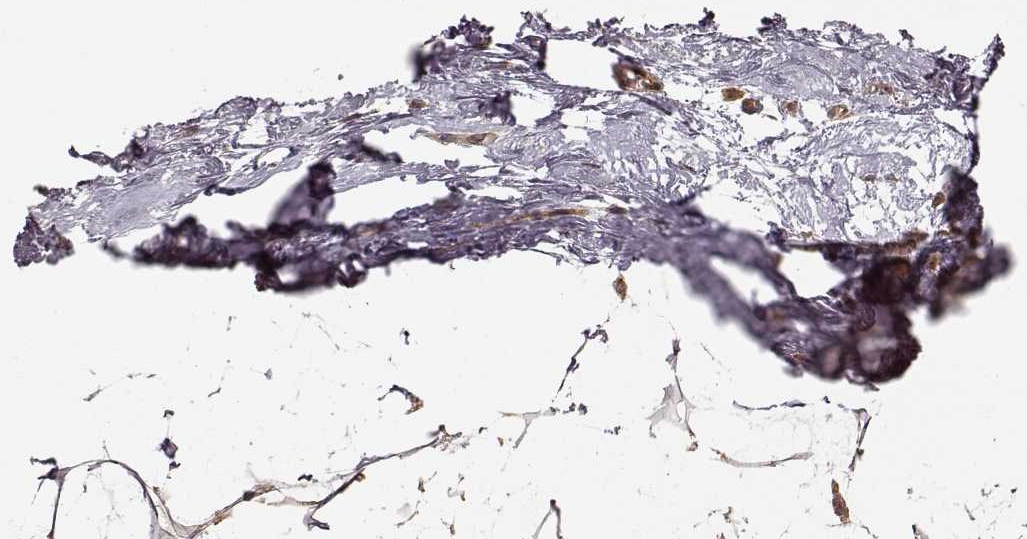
{"staining": {"intensity": "weak", "quantity": ">75%", "location": "cytoplasmic/membranous"}, "tissue": "breast", "cell_type": "Adipocytes", "image_type": "normal", "snomed": [{"axis": "morphology", "description": "Normal tissue, NOS"}, {"axis": "topography", "description": "Breast"}], "caption": "Weak cytoplasmic/membranous staining for a protein is identified in about >75% of adipocytes of unremarkable breast using immunohistochemistry.", "gene": "CRB1", "patient": {"sex": "female", "age": 45}}